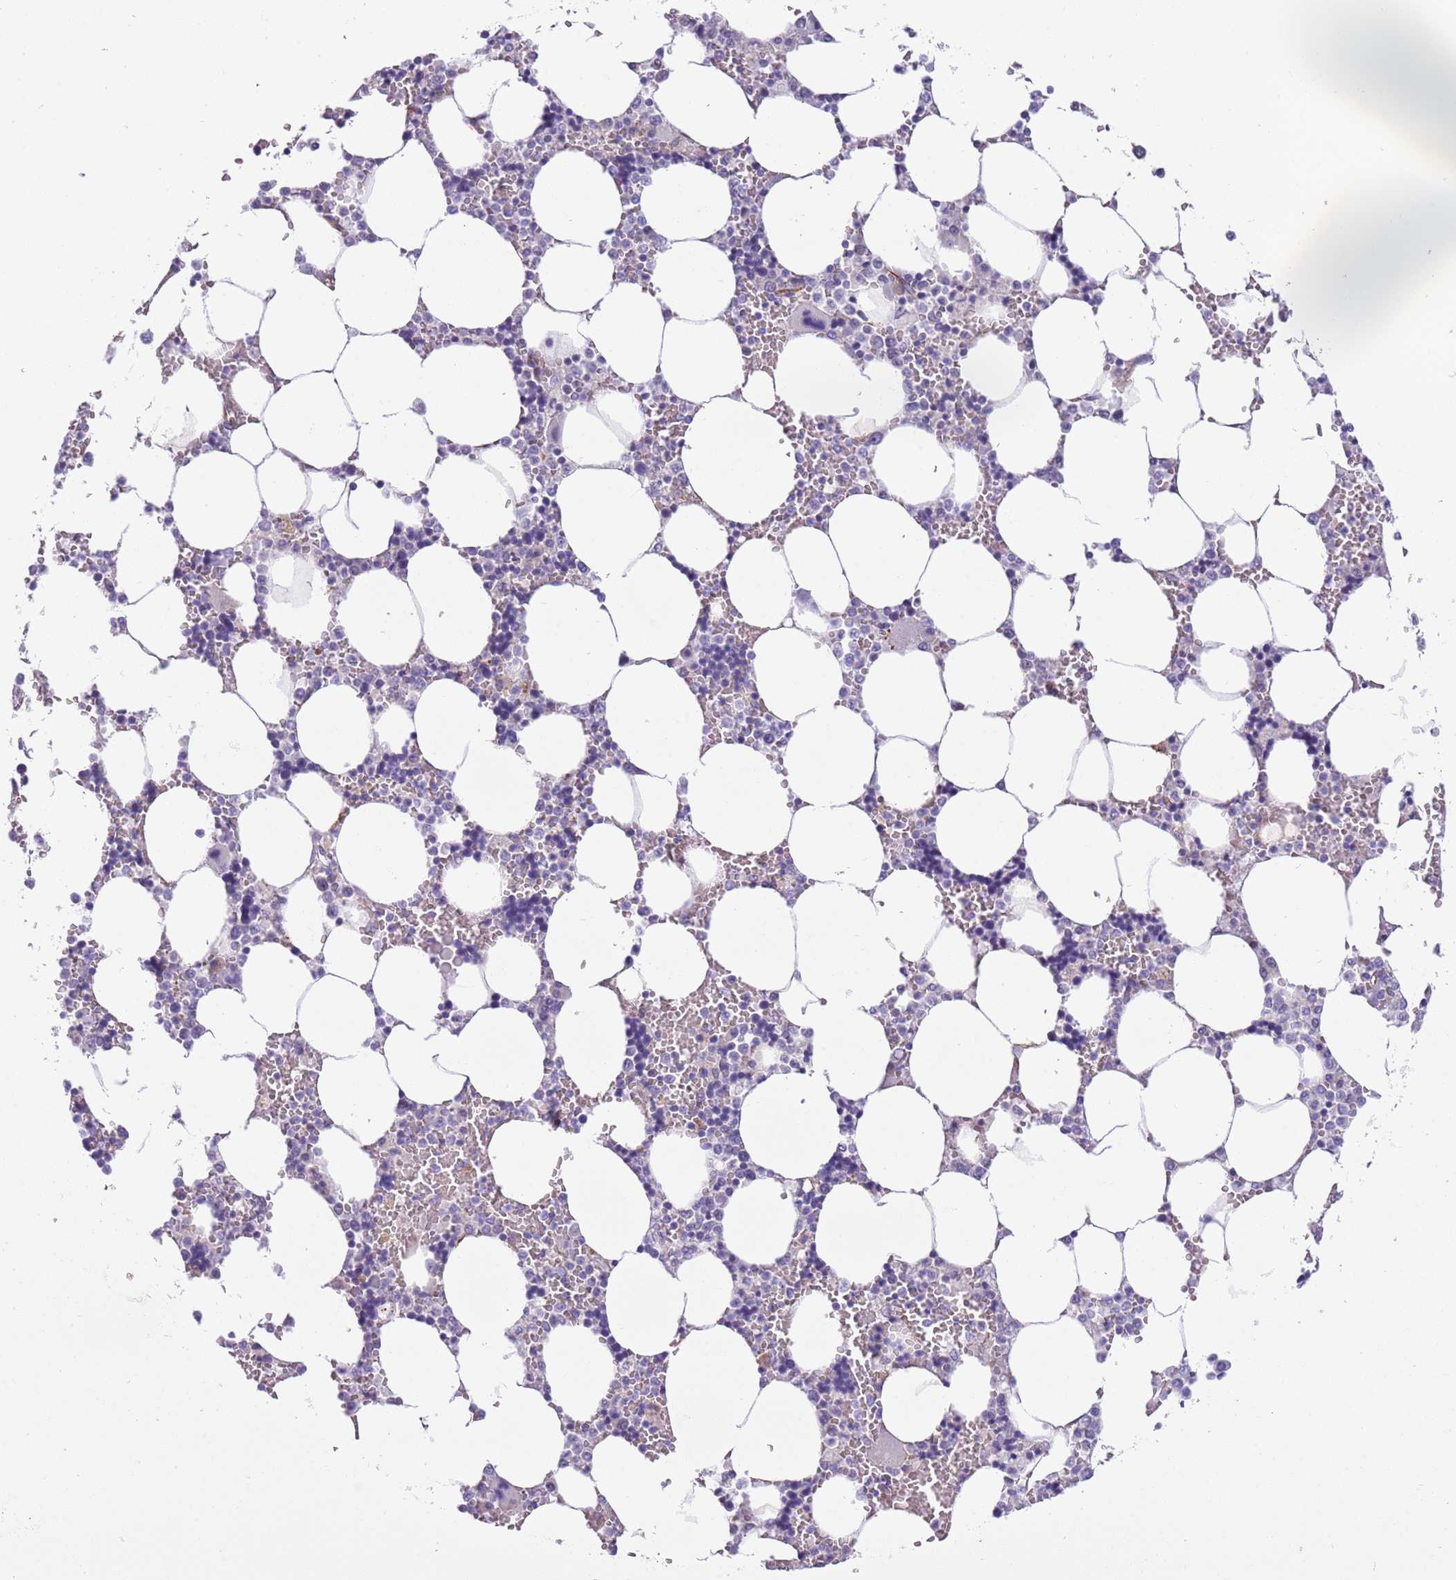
{"staining": {"intensity": "negative", "quantity": "none", "location": "none"}, "tissue": "bone marrow", "cell_type": "Hematopoietic cells", "image_type": "normal", "snomed": [{"axis": "morphology", "description": "Normal tissue, NOS"}, {"axis": "topography", "description": "Bone marrow"}], "caption": "Immunohistochemical staining of normal bone marrow exhibits no significant expression in hematopoietic cells. (DAB IHC visualized using brightfield microscopy, high magnification).", "gene": "MRPL32", "patient": {"sex": "male", "age": 64}}